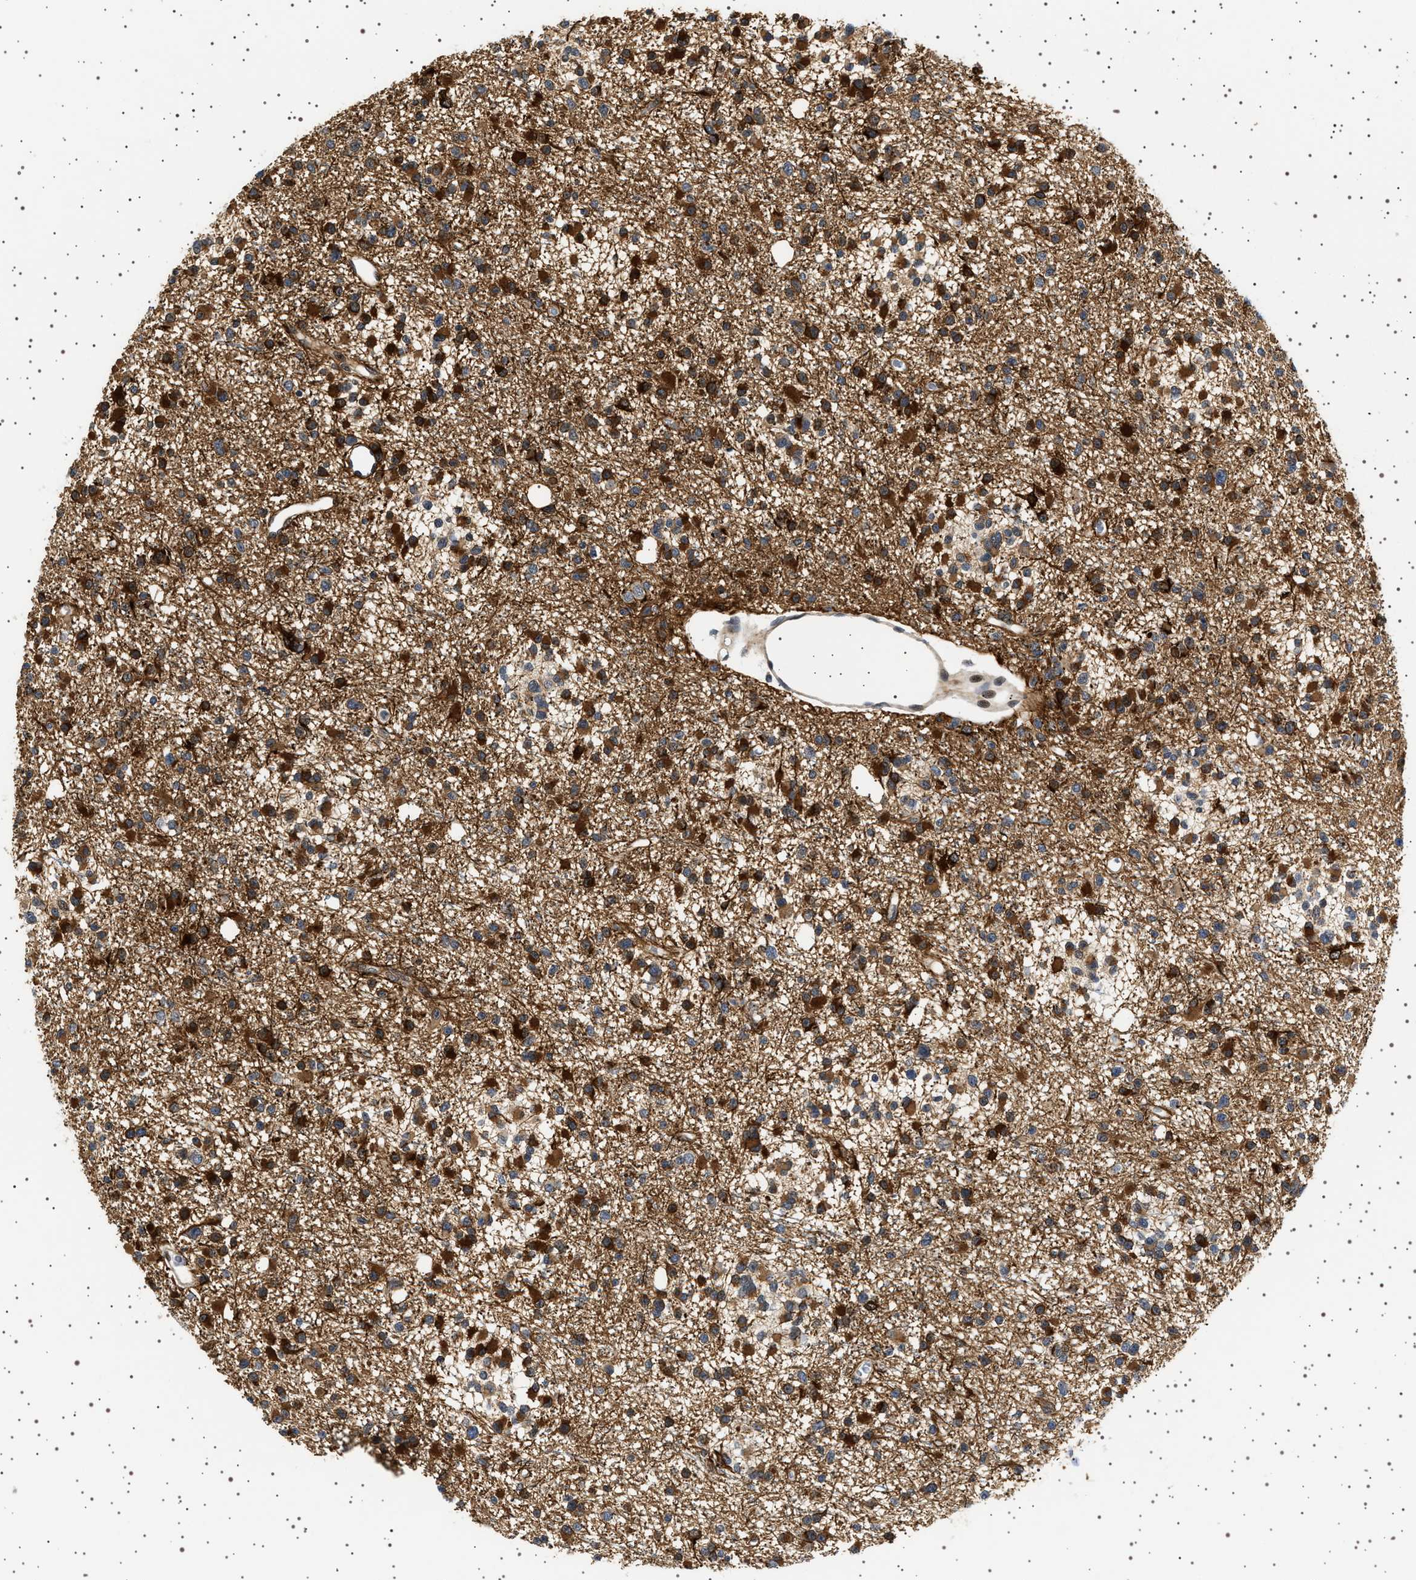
{"staining": {"intensity": "strong", "quantity": "<25%", "location": "cytoplasmic/membranous"}, "tissue": "glioma", "cell_type": "Tumor cells", "image_type": "cancer", "snomed": [{"axis": "morphology", "description": "Glioma, malignant, Low grade"}, {"axis": "topography", "description": "Brain"}], "caption": "A medium amount of strong cytoplasmic/membranous staining is identified in approximately <25% of tumor cells in glioma tissue.", "gene": "BAG3", "patient": {"sex": "female", "age": 22}}